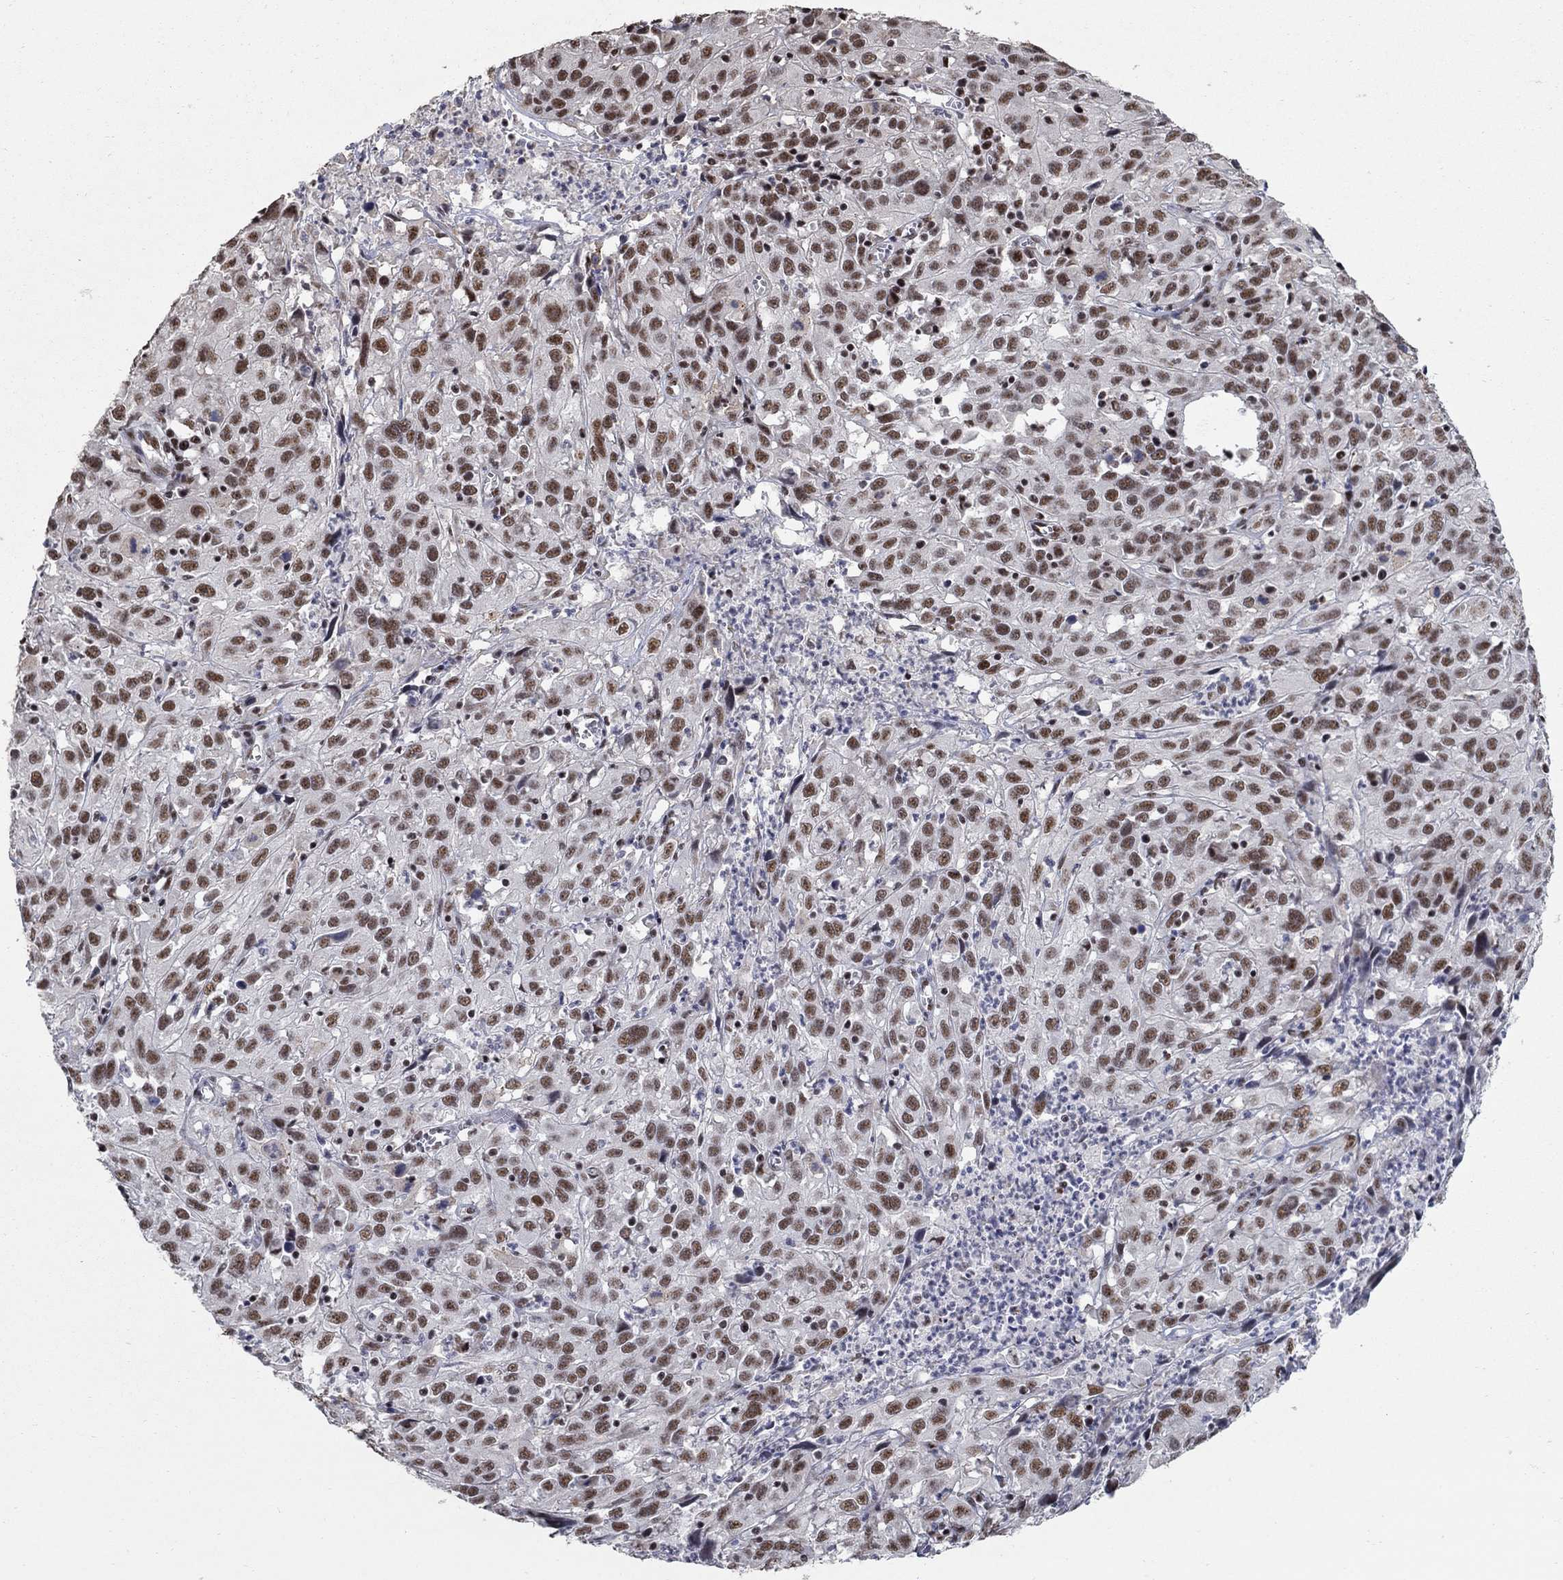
{"staining": {"intensity": "moderate", "quantity": ">75%", "location": "nuclear"}, "tissue": "cervical cancer", "cell_type": "Tumor cells", "image_type": "cancer", "snomed": [{"axis": "morphology", "description": "Squamous cell carcinoma, NOS"}, {"axis": "topography", "description": "Cervix"}], "caption": "Immunohistochemistry (IHC) (DAB) staining of human cervical cancer (squamous cell carcinoma) reveals moderate nuclear protein staining in about >75% of tumor cells. Using DAB (3,3'-diaminobenzidine) (brown) and hematoxylin (blue) stains, captured at high magnification using brightfield microscopy.", "gene": "PNISR", "patient": {"sex": "female", "age": 32}}